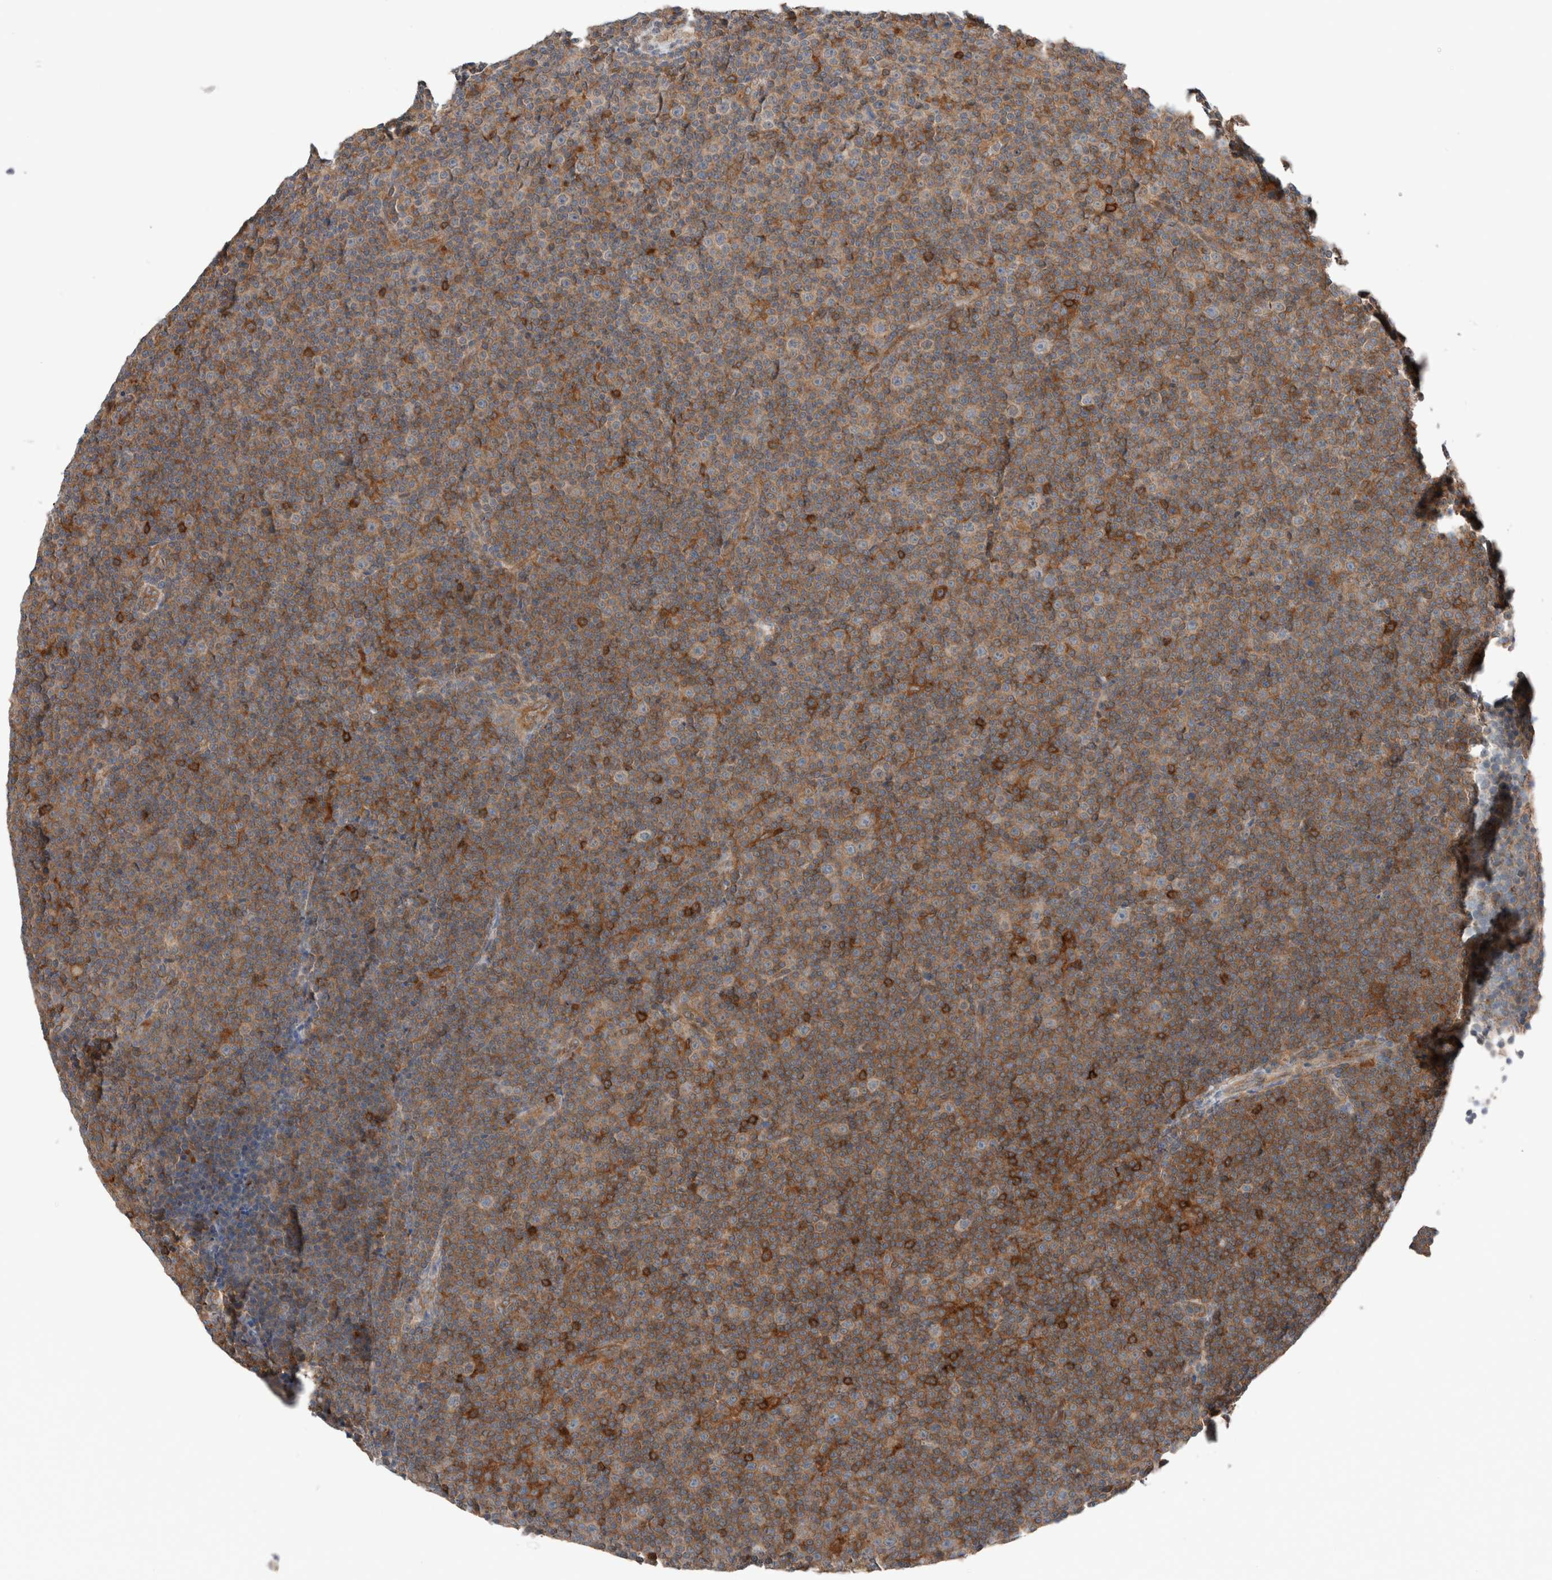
{"staining": {"intensity": "weak", "quantity": ">75%", "location": "cytoplasmic/membranous"}, "tissue": "lymphoma", "cell_type": "Tumor cells", "image_type": "cancer", "snomed": [{"axis": "morphology", "description": "Malignant lymphoma, non-Hodgkin's type, Low grade"}, {"axis": "topography", "description": "Lymph node"}], "caption": "Tumor cells show low levels of weak cytoplasmic/membranous positivity in about >75% of cells in human lymphoma.", "gene": "XPNPEP1", "patient": {"sex": "female", "age": 67}}